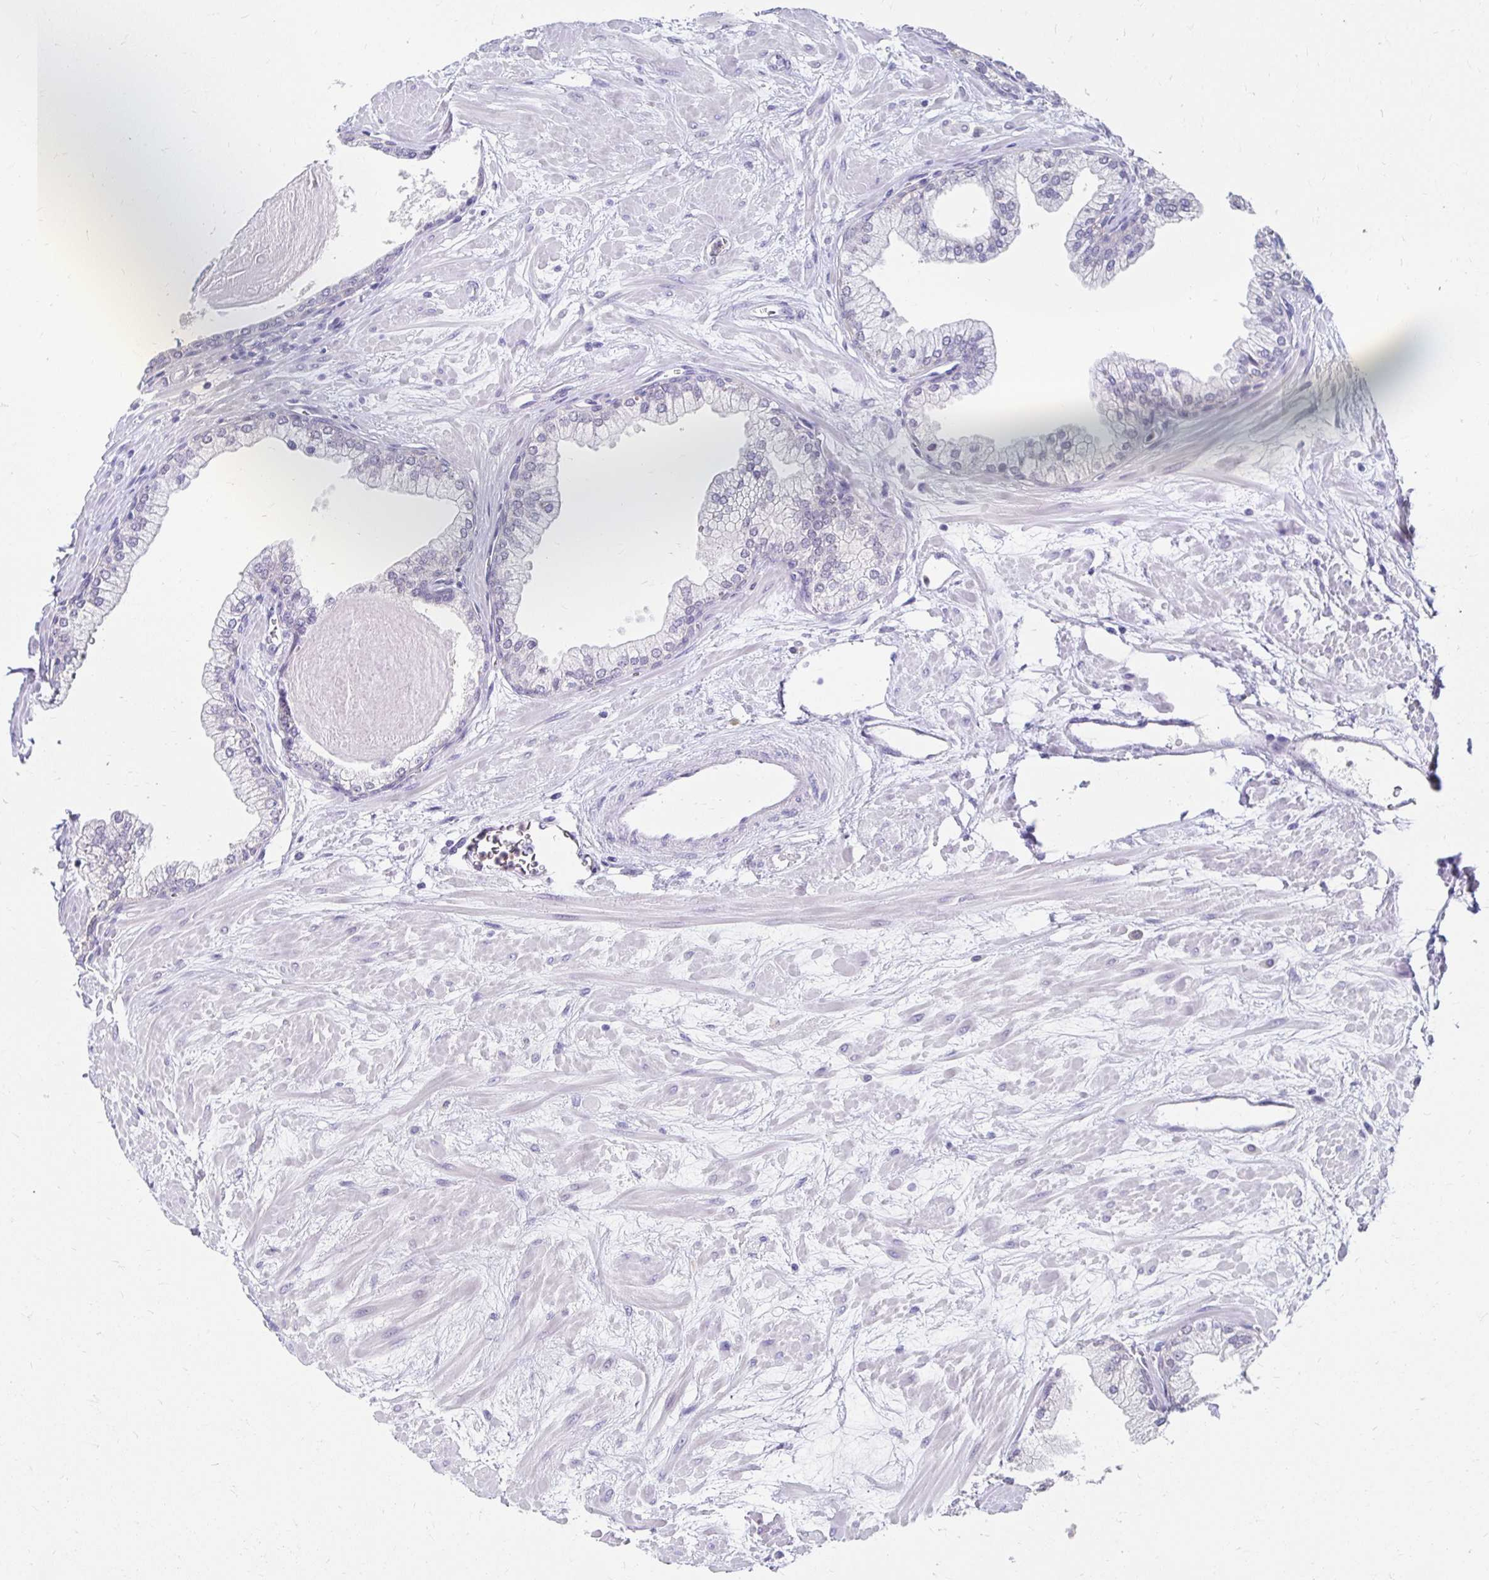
{"staining": {"intensity": "negative", "quantity": "none", "location": "none"}, "tissue": "prostate", "cell_type": "Glandular cells", "image_type": "normal", "snomed": [{"axis": "morphology", "description": "Normal tissue, NOS"}, {"axis": "topography", "description": "Prostate"}, {"axis": "topography", "description": "Peripheral nerve tissue"}], "caption": "High power microscopy micrograph of an IHC image of unremarkable prostate, revealing no significant staining in glandular cells.", "gene": "PADI2", "patient": {"sex": "male", "age": 61}}